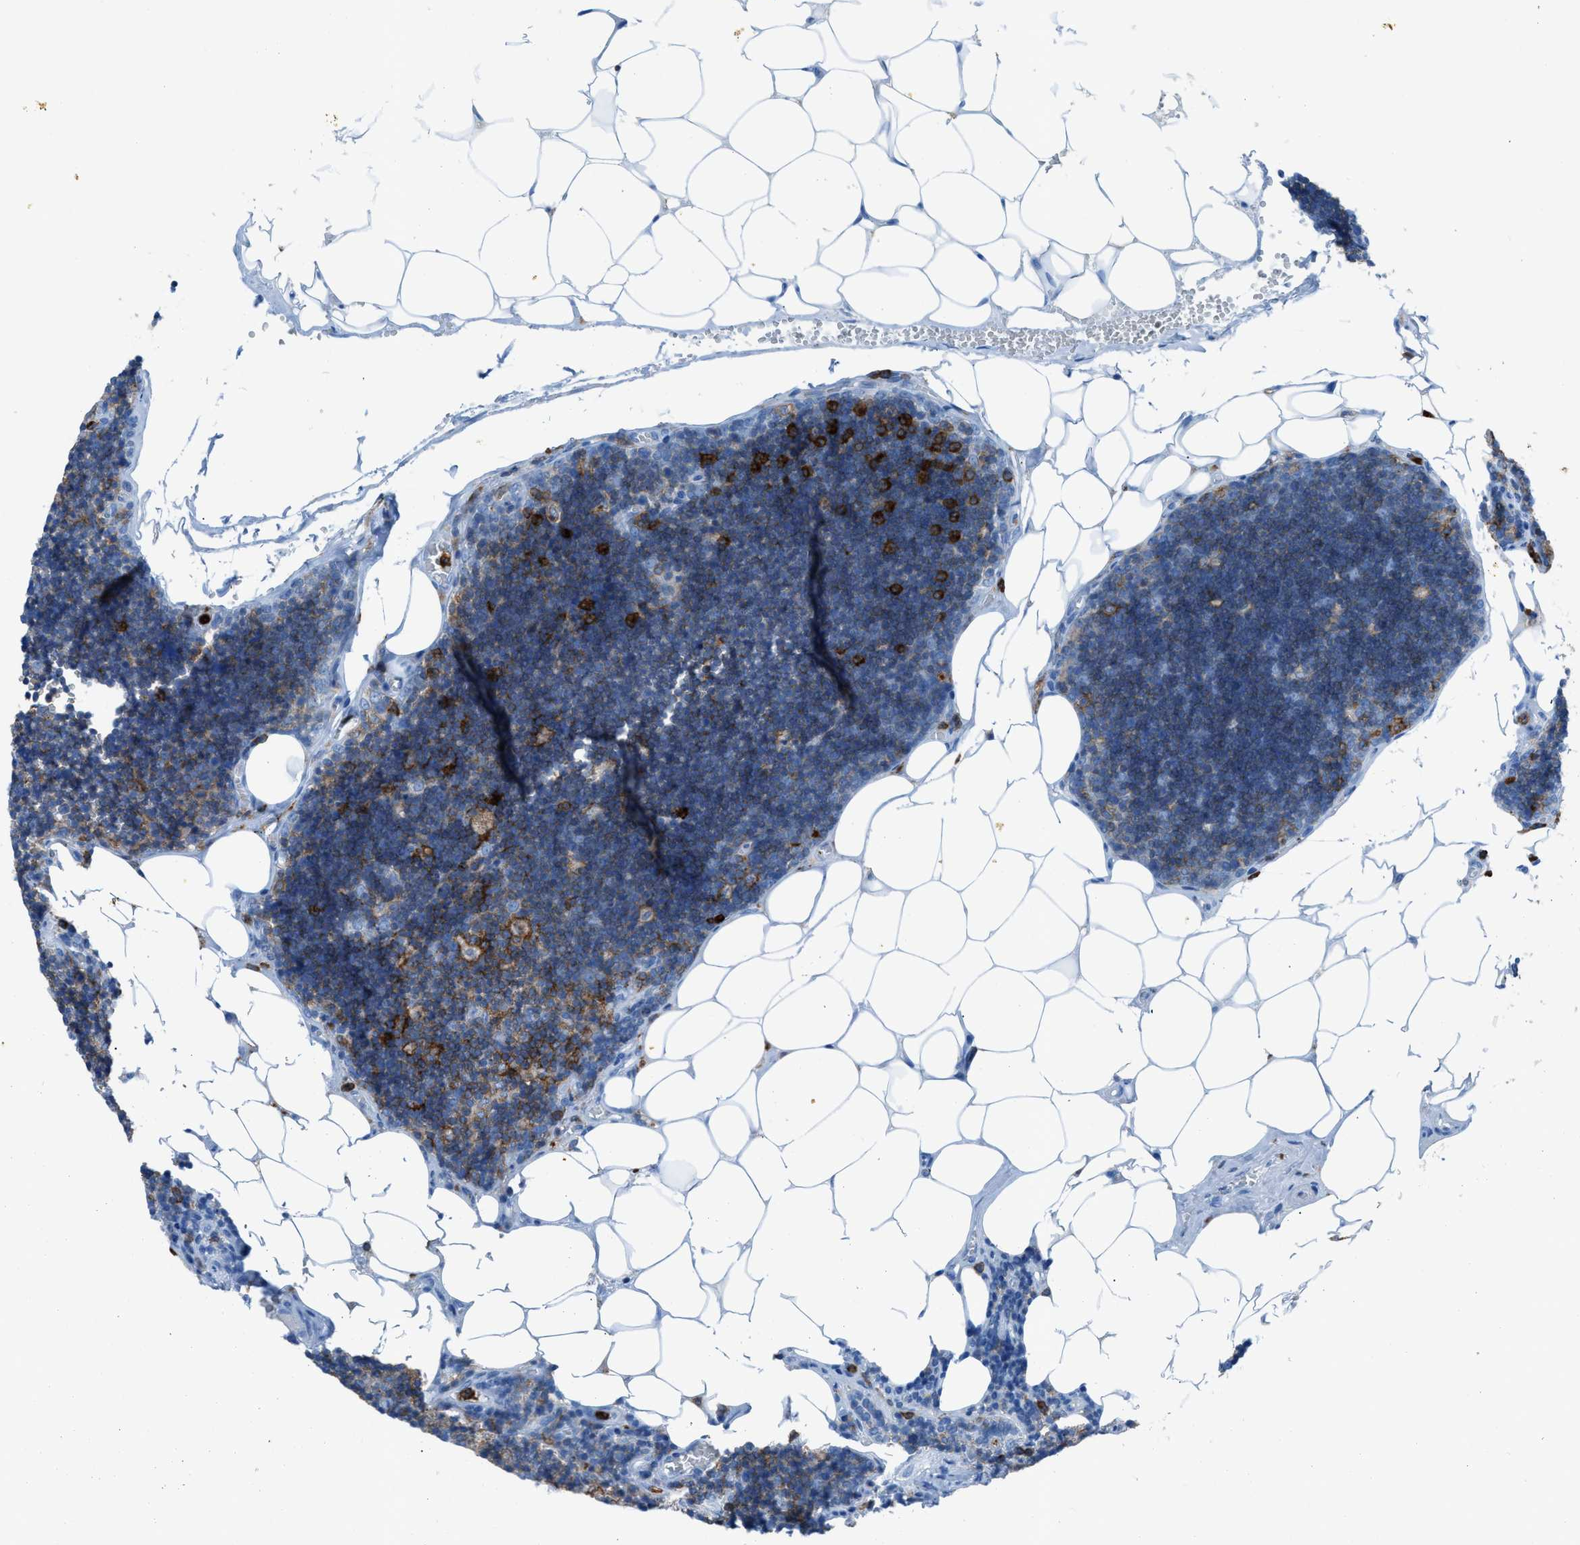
{"staining": {"intensity": "moderate", "quantity": ">75%", "location": "cytoplasmic/membranous"}, "tissue": "lymph node", "cell_type": "Germinal center cells", "image_type": "normal", "snomed": [{"axis": "morphology", "description": "Normal tissue, NOS"}, {"axis": "topography", "description": "Lymph node"}], "caption": "An image of lymph node stained for a protein shows moderate cytoplasmic/membranous brown staining in germinal center cells.", "gene": "ITGB2", "patient": {"sex": "male", "age": 33}}